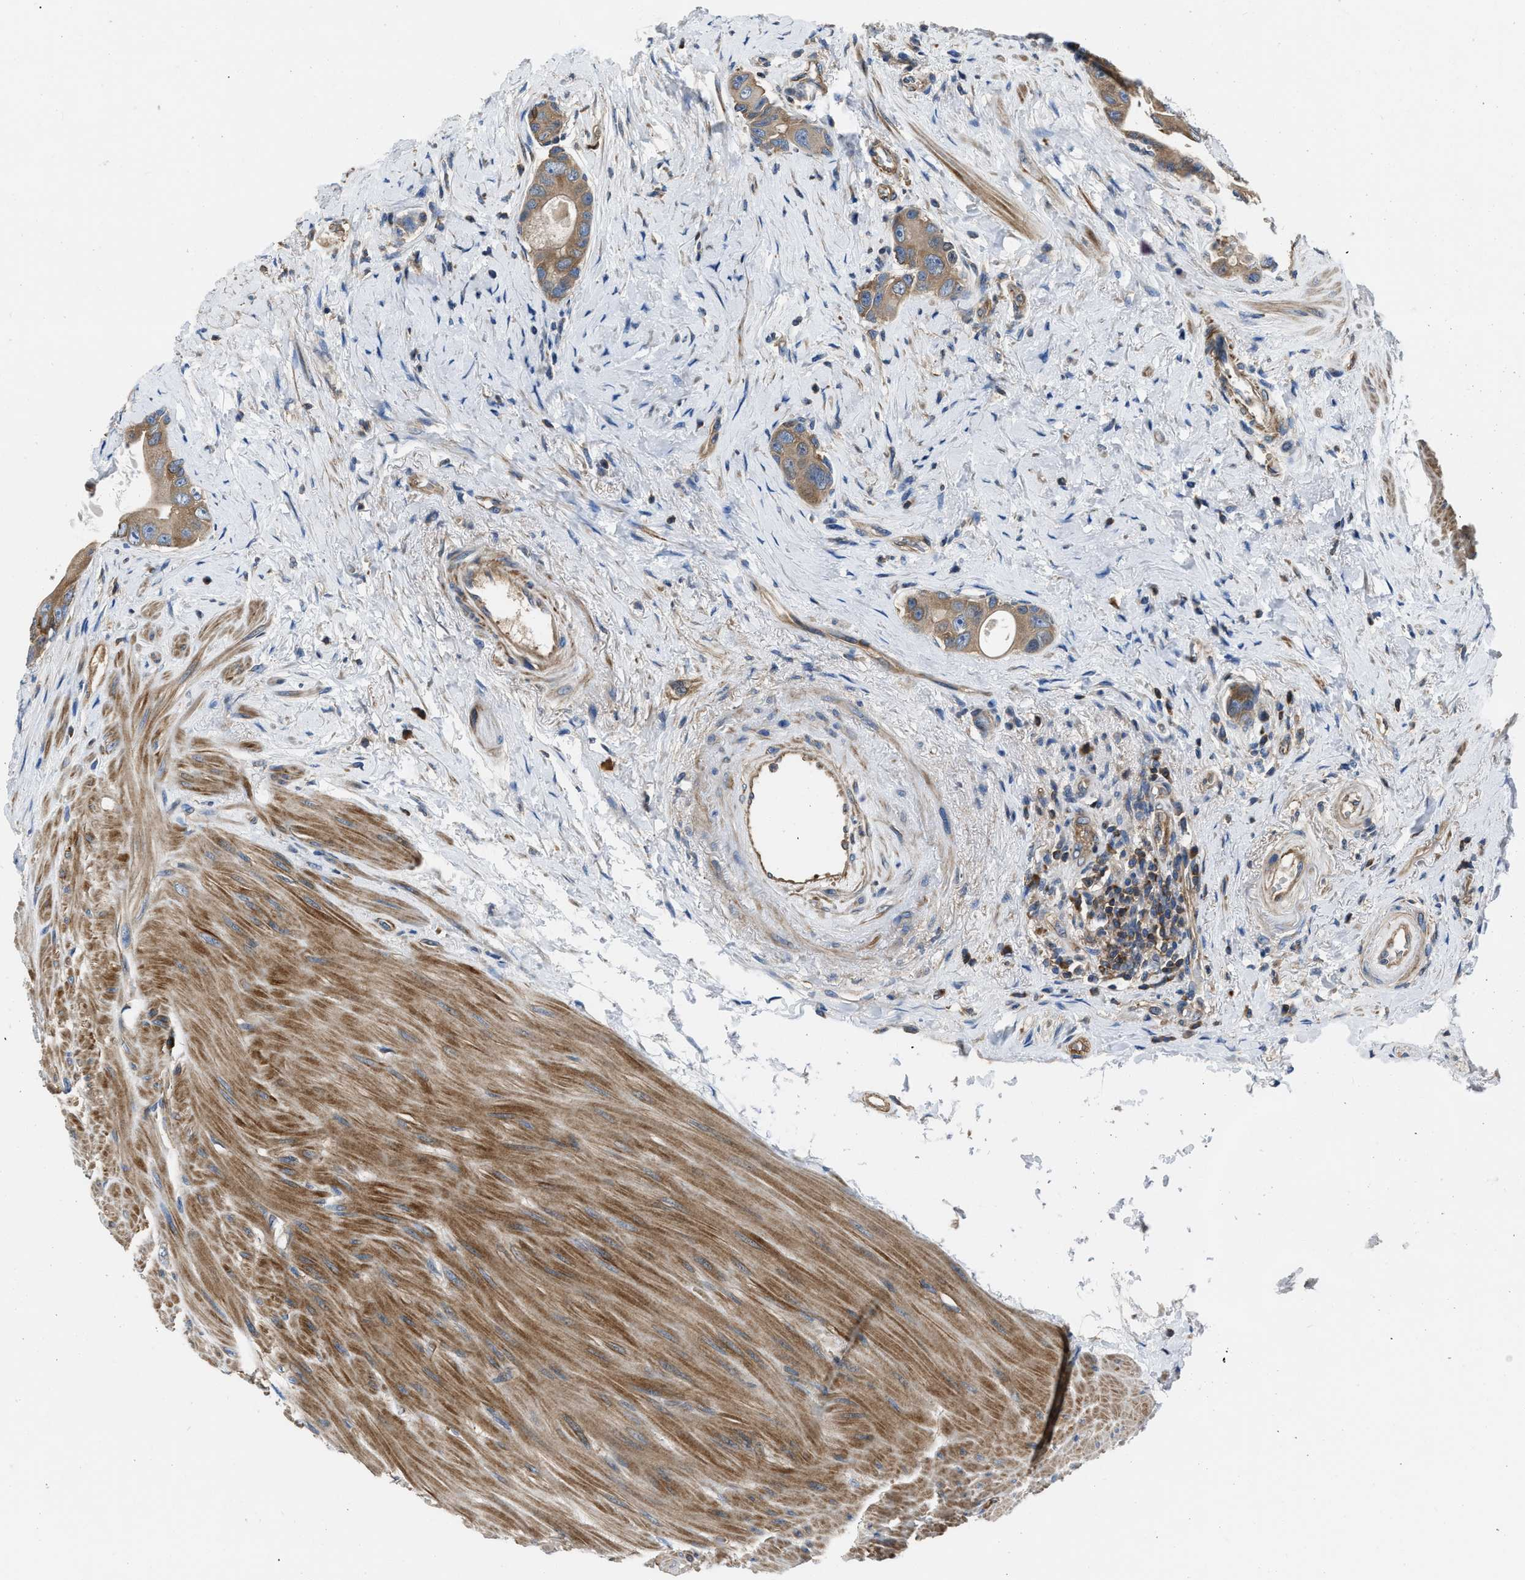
{"staining": {"intensity": "moderate", "quantity": ">75%", "location": "cytoplasmic/membranous"}, "tissue": "colorectal cancer", "cell_type": "Tumor cells", "image_type": "cancer", "snomed": [{"axis": "morphology", "description": "Adenocarcinoma, NOS"}, {"axis": "topography", "description": "Rectum"}], "caption": "Immunohistochemical staining of human adenocarcinoma (colorectal) exhibits moderate cytoplasmic/membranous protein expression in about >75% of tumor cells.", "gene": "YARS1", "patient": {"sex": "male", "age": 51}}